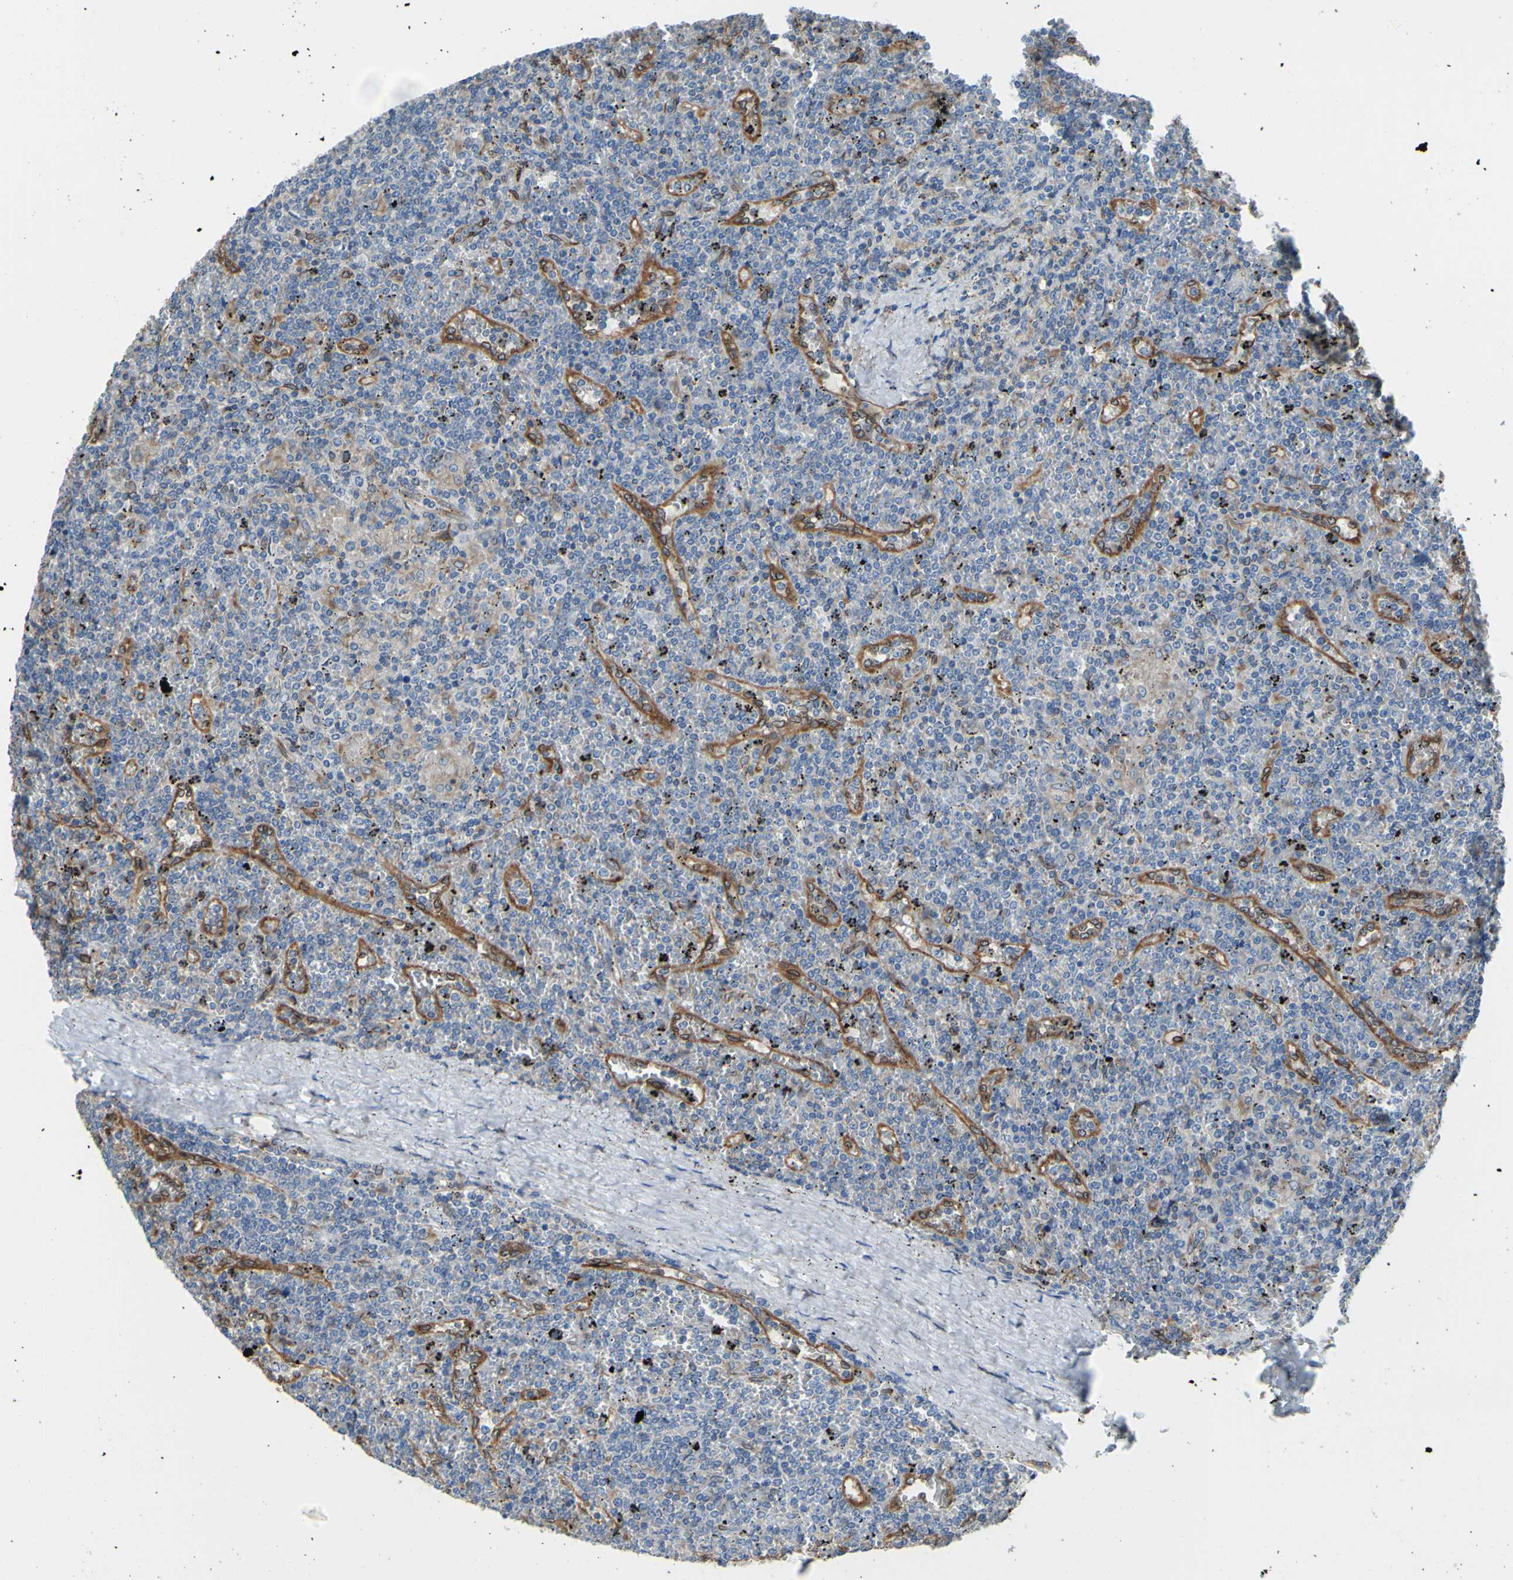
{"staining": {"intensity": "negative", "quantity": "none", "location": "none"}, "tissue": "lymphoma", "cell_type": "Tumor cells", "image_type": "cancer", "snomed": [{"axis": "morphology", "description": "Malignant lymphoma, non-Hodgkin's type, Low grade"}, {"axis": "topography", "description": "Spleen"}], "caption": "A high-resolution histopathology image shows immunohistochemistry (IHC) staining of low-grade malignant lymphoma, non-Hodgkin's type, which reveals no significant positivity in tumor cells.", "gene": "MGST2", "patient": {"sex": "female", "age": 19}}